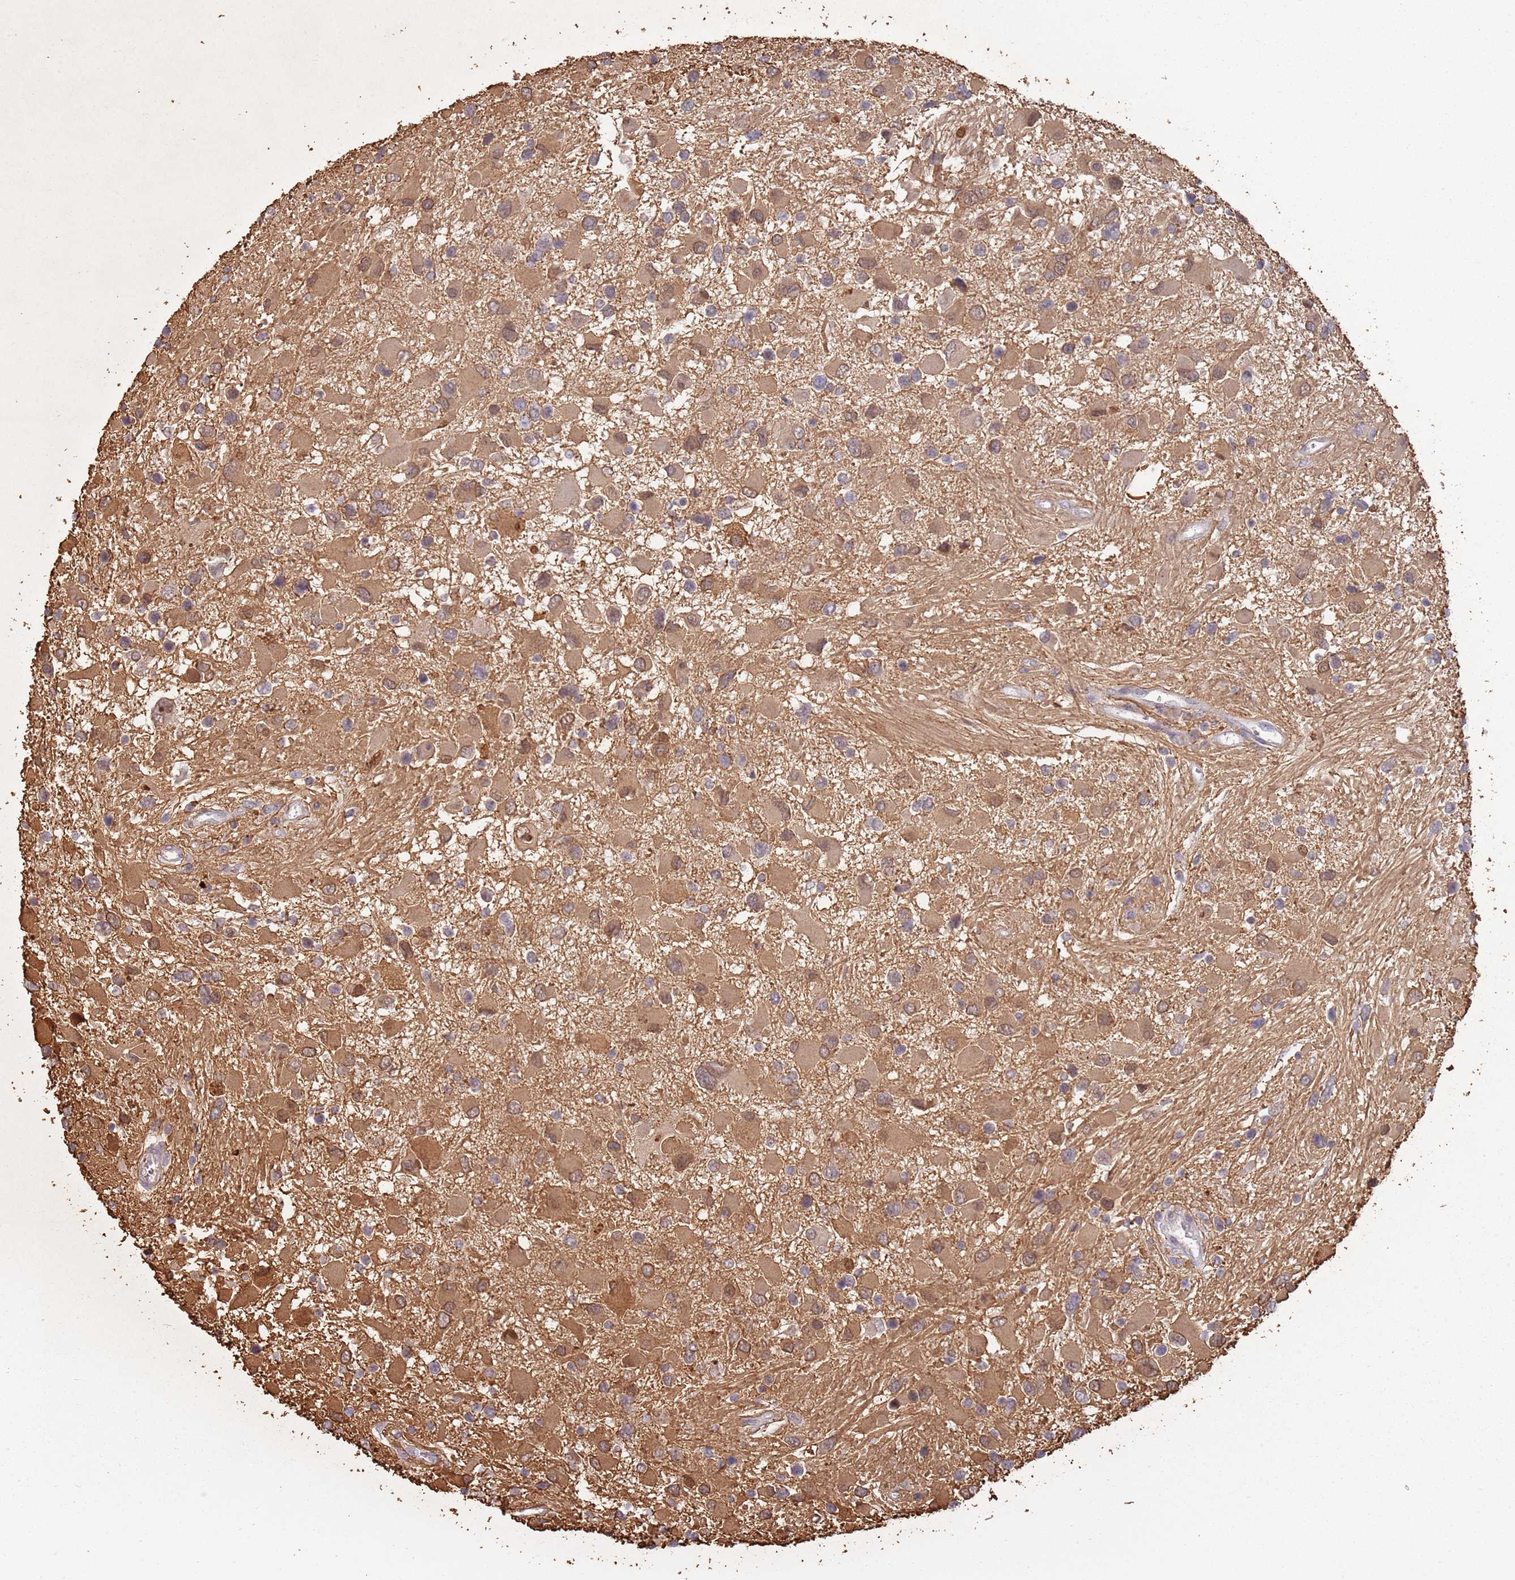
{"staining": {"intensity": "moderate", "quantity": ">75%", "location": "cytoplasmic/membranous"}, "tissue": "glioma", "cell_type": "Tumor cells", "image_type": "cancer", "snomed": [{"axis": "morphology", "description": "Glioma, malignant, High grade"}, {"axis": "topography", "description": "Brain"}], "caption": "Immunohistochemical staining of human high-grade glioma (malignant) exhibits moderate cytoplasmic/membranous protein expression in about >75% of tumor cells.", "gene": "MPEG1", "patient": {"sex": "male", "age": 53}}